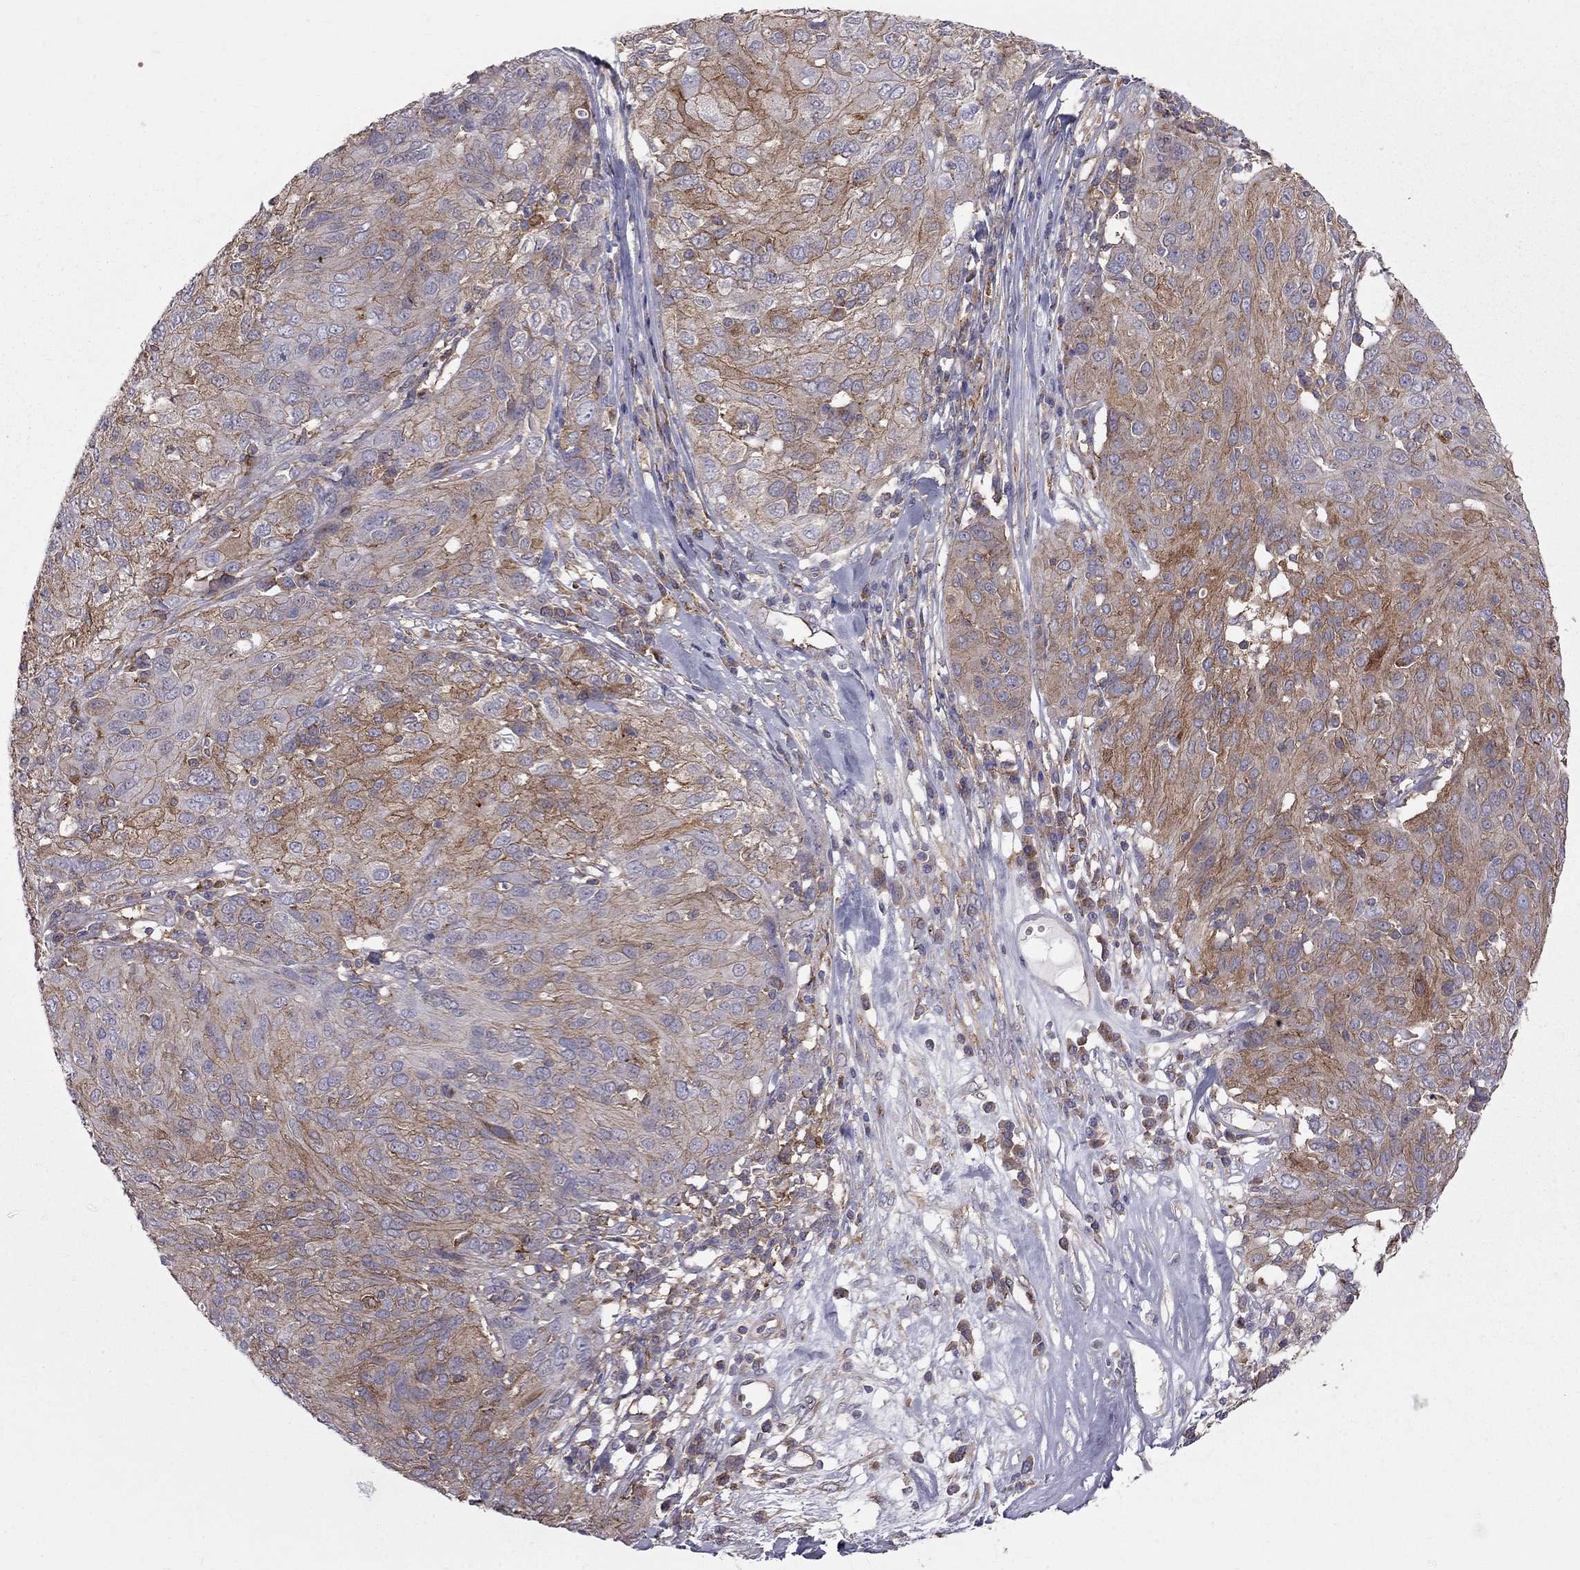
{"staining": {"intensity": "moderate", "quantity": ">75%", "location": "cytoplasmic/membranous"}, "tissue": "ovarian cancer", "cell_type": "Tumor cells", "image_type": "cancer", "snomed": [{"axis": "morphology", "description": "Carcinoma, endometroid"}, {"axis": "topography", "description": "Ovary"}], "caption": "Protein analysis of ovarian cancer tissue exhibits moderate cytoplasmic/membranous expression in approximately >75% of tumor cells.", "gene": "EIF4E3", "patient": {"sex": "female", "age": 50}}